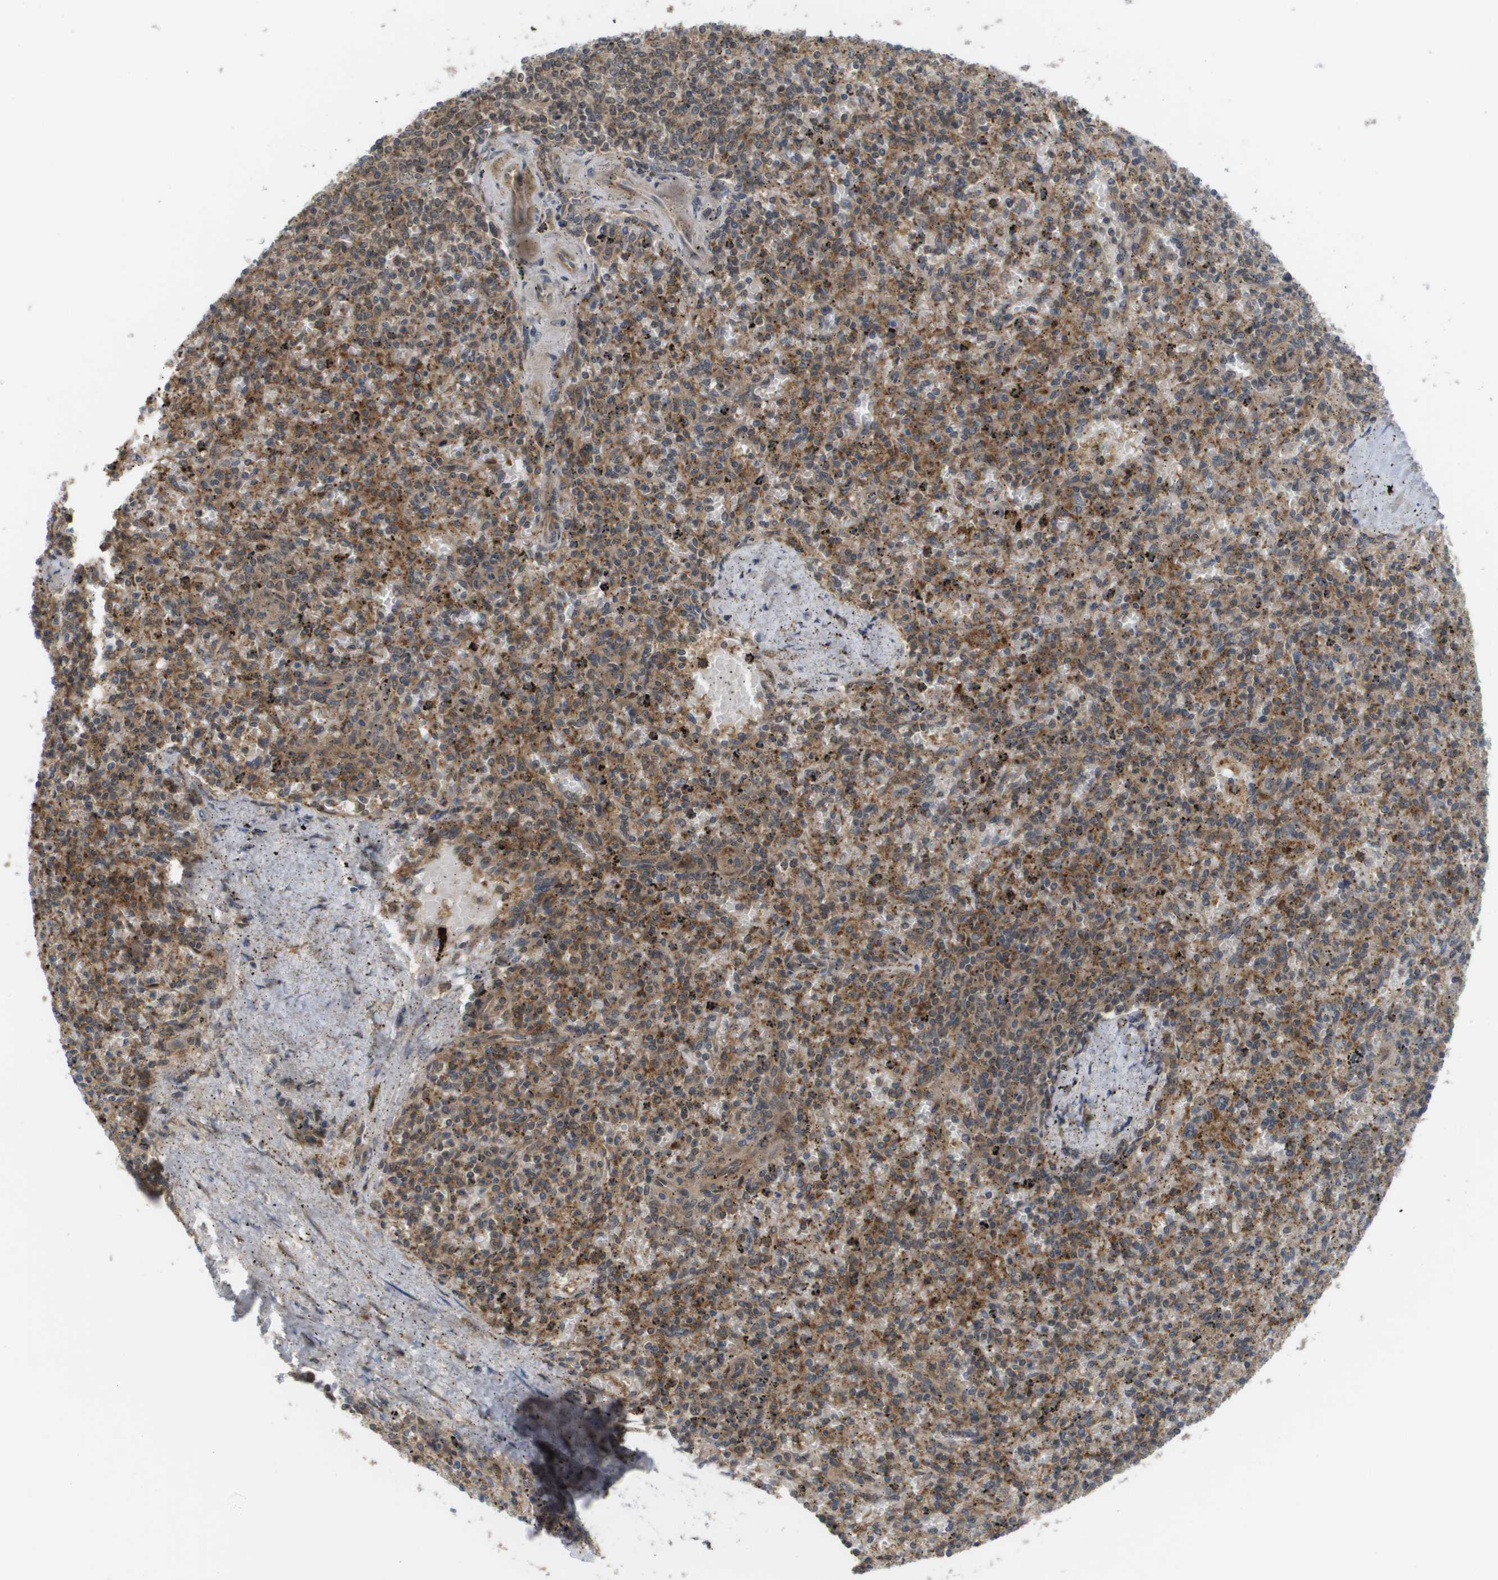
{"staining": {"intensity": "moderate", "quantity": ">75%", "location": "cytoplasmic/membranous"}, "tissue": "spleen", "cell_type": "Cells in red pulp", "image_type": "normal", "snomed": [{"axis": "morphology", "description": "Normal tissue, NOS"}, {"axis": "topography", "description": "Spleen"}], "caption": "Immunohistochemistry of unremarkable spleen reveals medium levels of moderate cytoplasmic/membranous staining in approximately >75% of cells in red pulp. (DAB (3,3'-diaminobenzidine) IHC with brightfield microscopy, high magnification).", "gene": "CTPS2", "patient": {"sex": "male", "age": 72}}